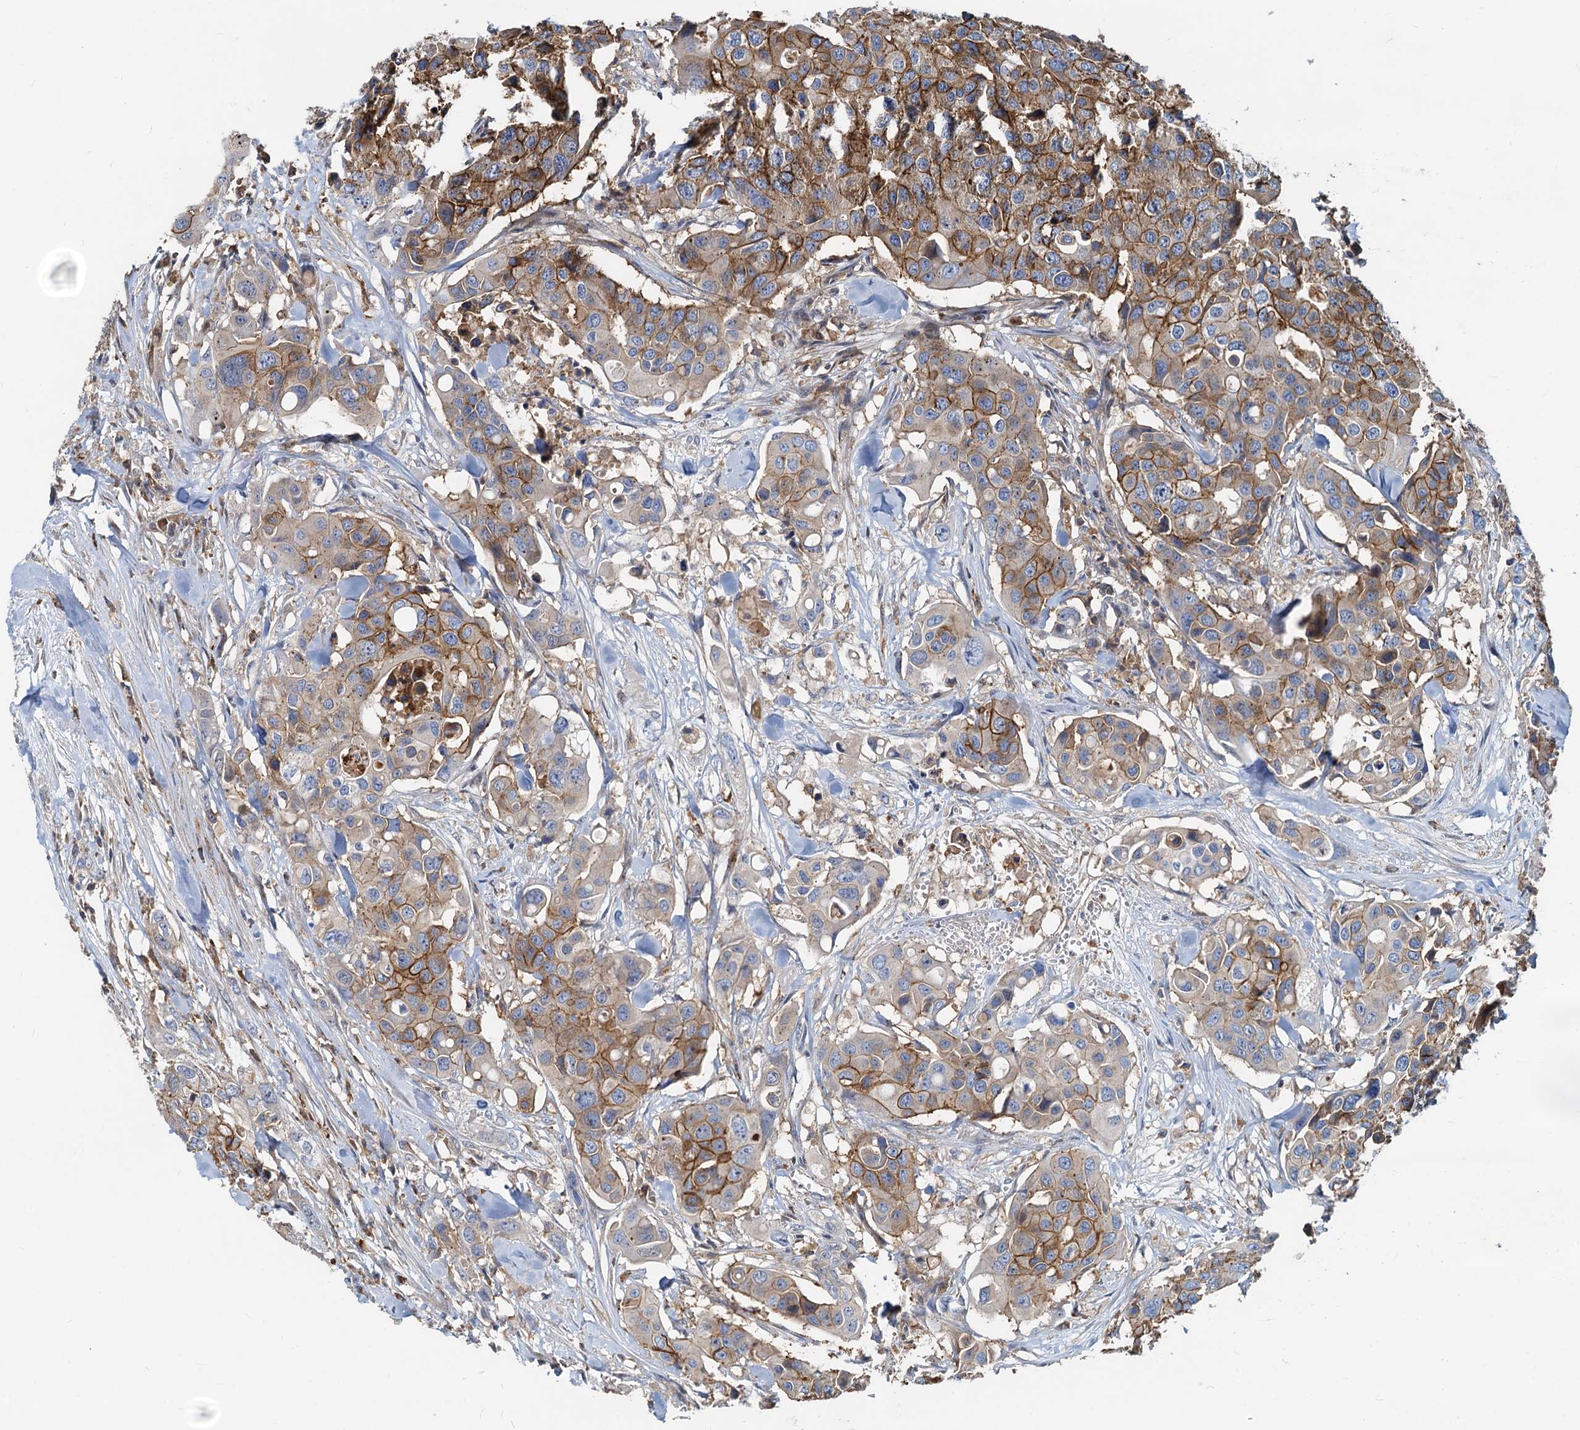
{"staining": {"intensity": "moderate", "quantity": ">75%", "location": "cytoplasmic/membranous"}, "tissue": "colorectal cancer", "cell_type": "Tumor cells", "image_type": "cancer", "snomed": [{"axis": "morphology", "description": "Adenocarcinoma, NOS"}, {"axis": "topography", "description": "Colon"}], "caption": "High-magnification brightfield microscopy of colorectal cancer (adenocarcinoma) stained with DAB (3,3'-diaminobenzidine) (brown) and counterstained with hematoxylin (blue). tumor cells exhibit moderate cytoplasmic/membranous staining is identified in about>75% of cells. (DAB (3,3'-diaminobenzidine) IHC, brown staining for protein, blue staining for nuclei).", "gene": "LNX2", "patient": {"sex": "male", "age": 77}}